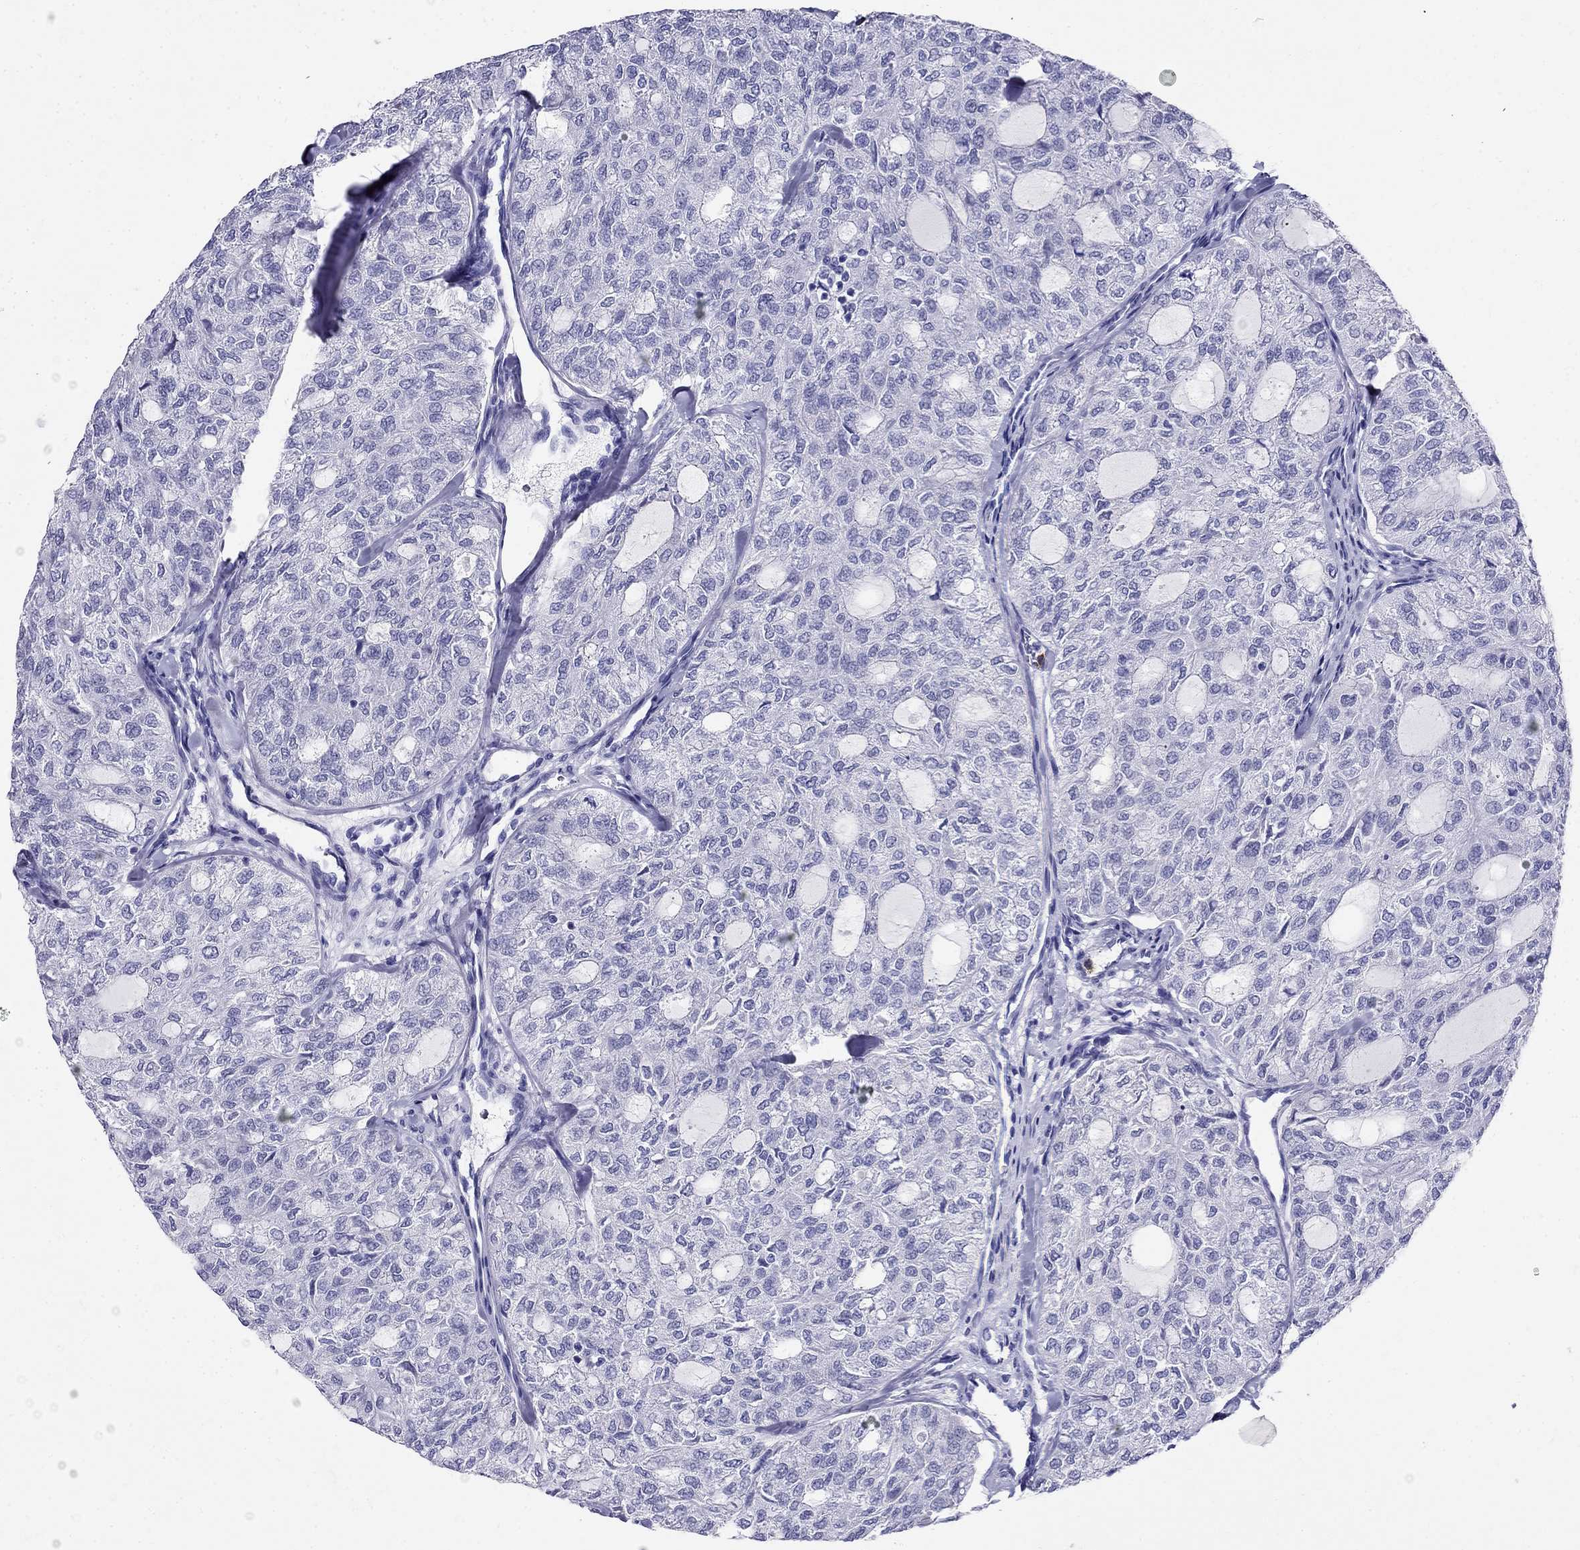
{"staining": {"intensity": "negative", "quantity": "none", "location": "none"}, "tissue": "thyroid cancer", "cell_type": "Tumor cells", "image_type": "cancer", "snomed": [{"axis": "morphology", "description": "Follicular adenoma carcinoma, NOS"}, {"axis": "topography", "description": "Thyroid gland"}], "caption": "Human thyroid follicular adenoma carcinoma stained for a protein using immunohistochemistry (IHC) displays no staining in tumor cells.", "gene": "PPP1R36", "patient": {"sex": "male", "age": 75}}